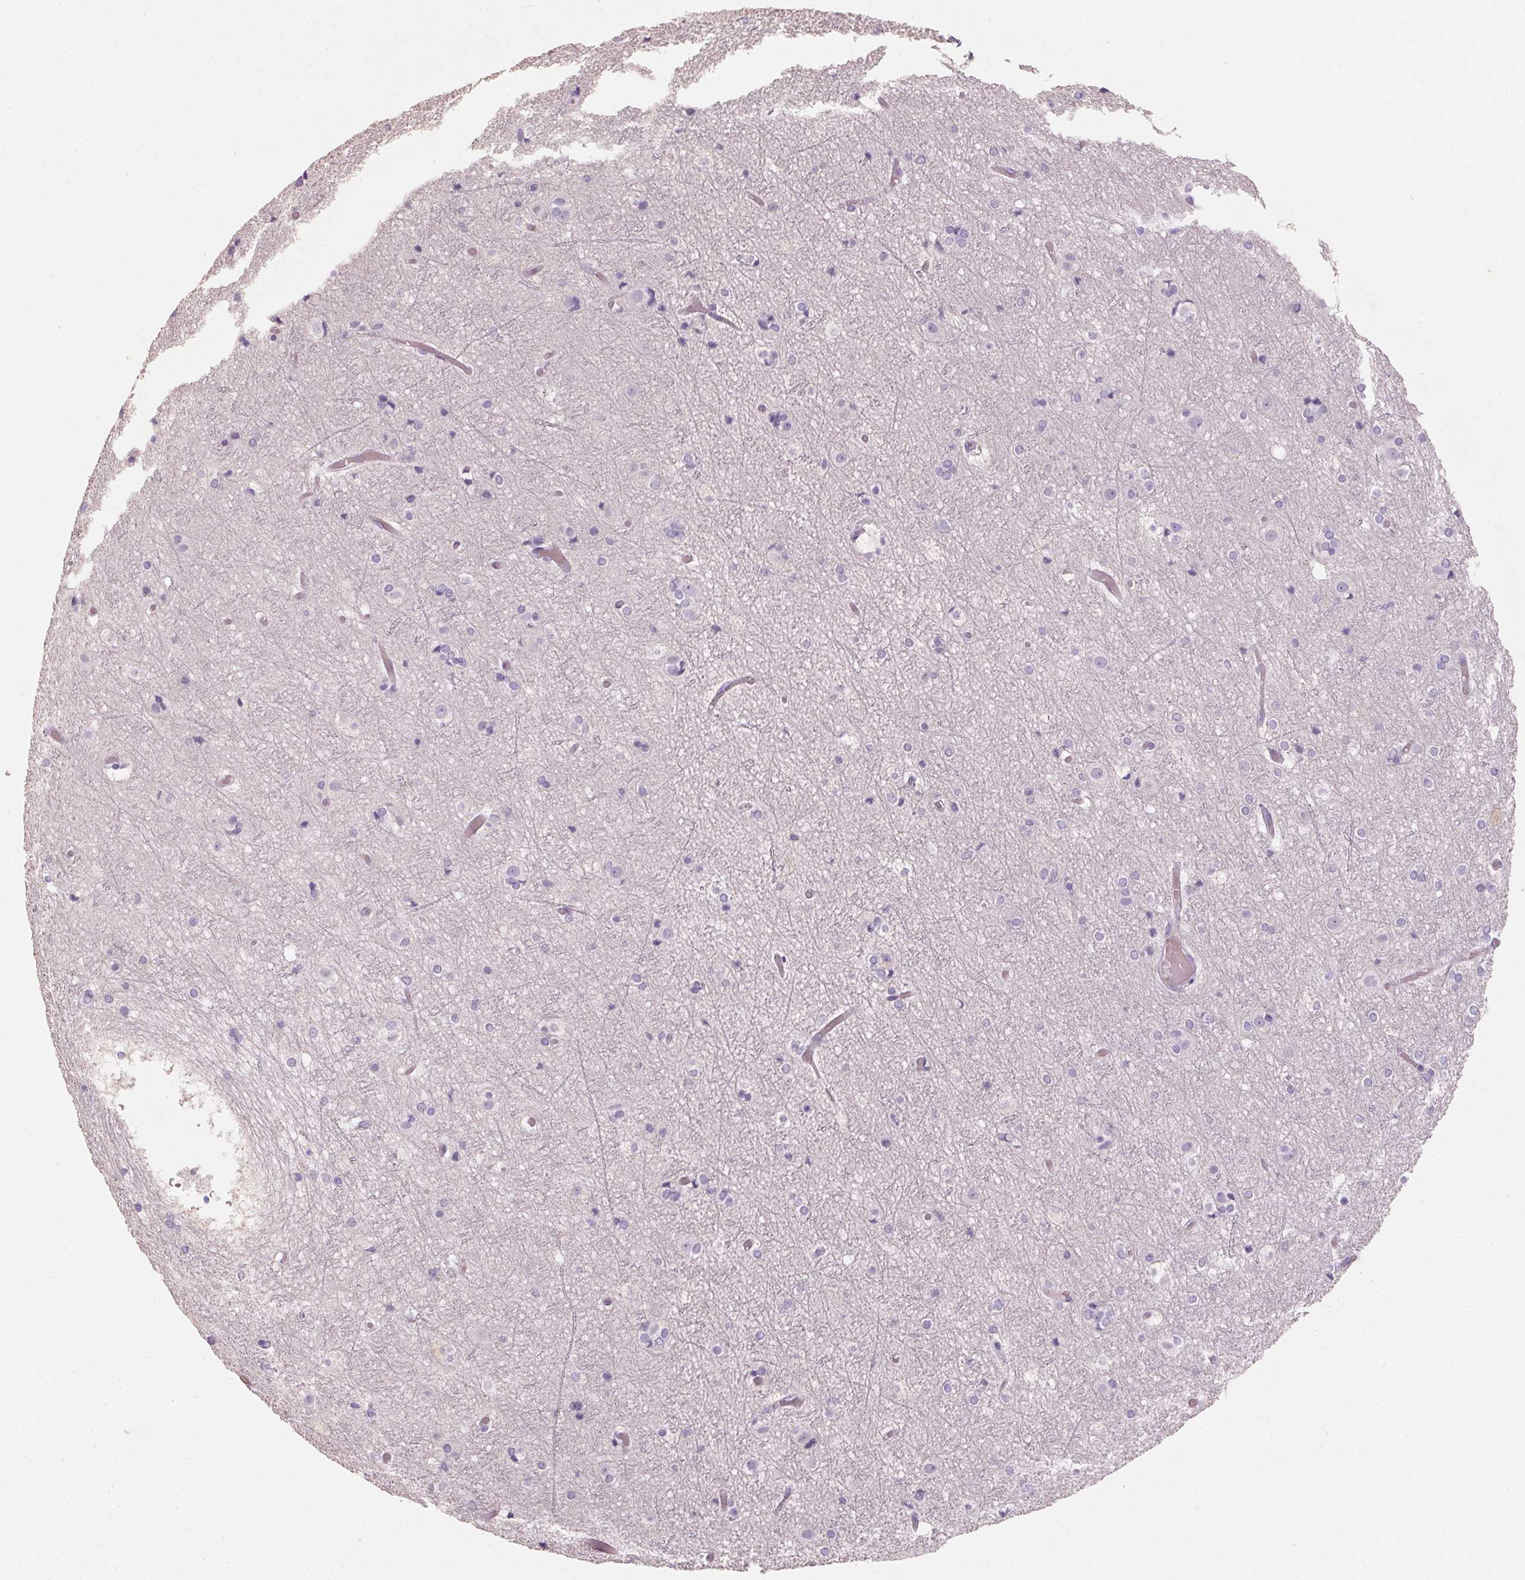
{"staining": {"intensity": "negative", "quantity": "none", "location": "none"}, "tissue": "cerebral cortex", "cell_type": "Endothelial cells", "image_type": "normal", "snomed": [{"axis": "morphology", "description": "Normal tissue, NOS"}, {"axis": "topography", "description": "Cerebral cortex"}], "caption": "DAB (3,3'-diaminobenzidine) immunohistochemical staining of unremarkable human cerebral cortex demonstrates no significant positivity in endothelial cells.", "gene": "HSD17B1", "patient": {"sex": "female", "age": 52}}